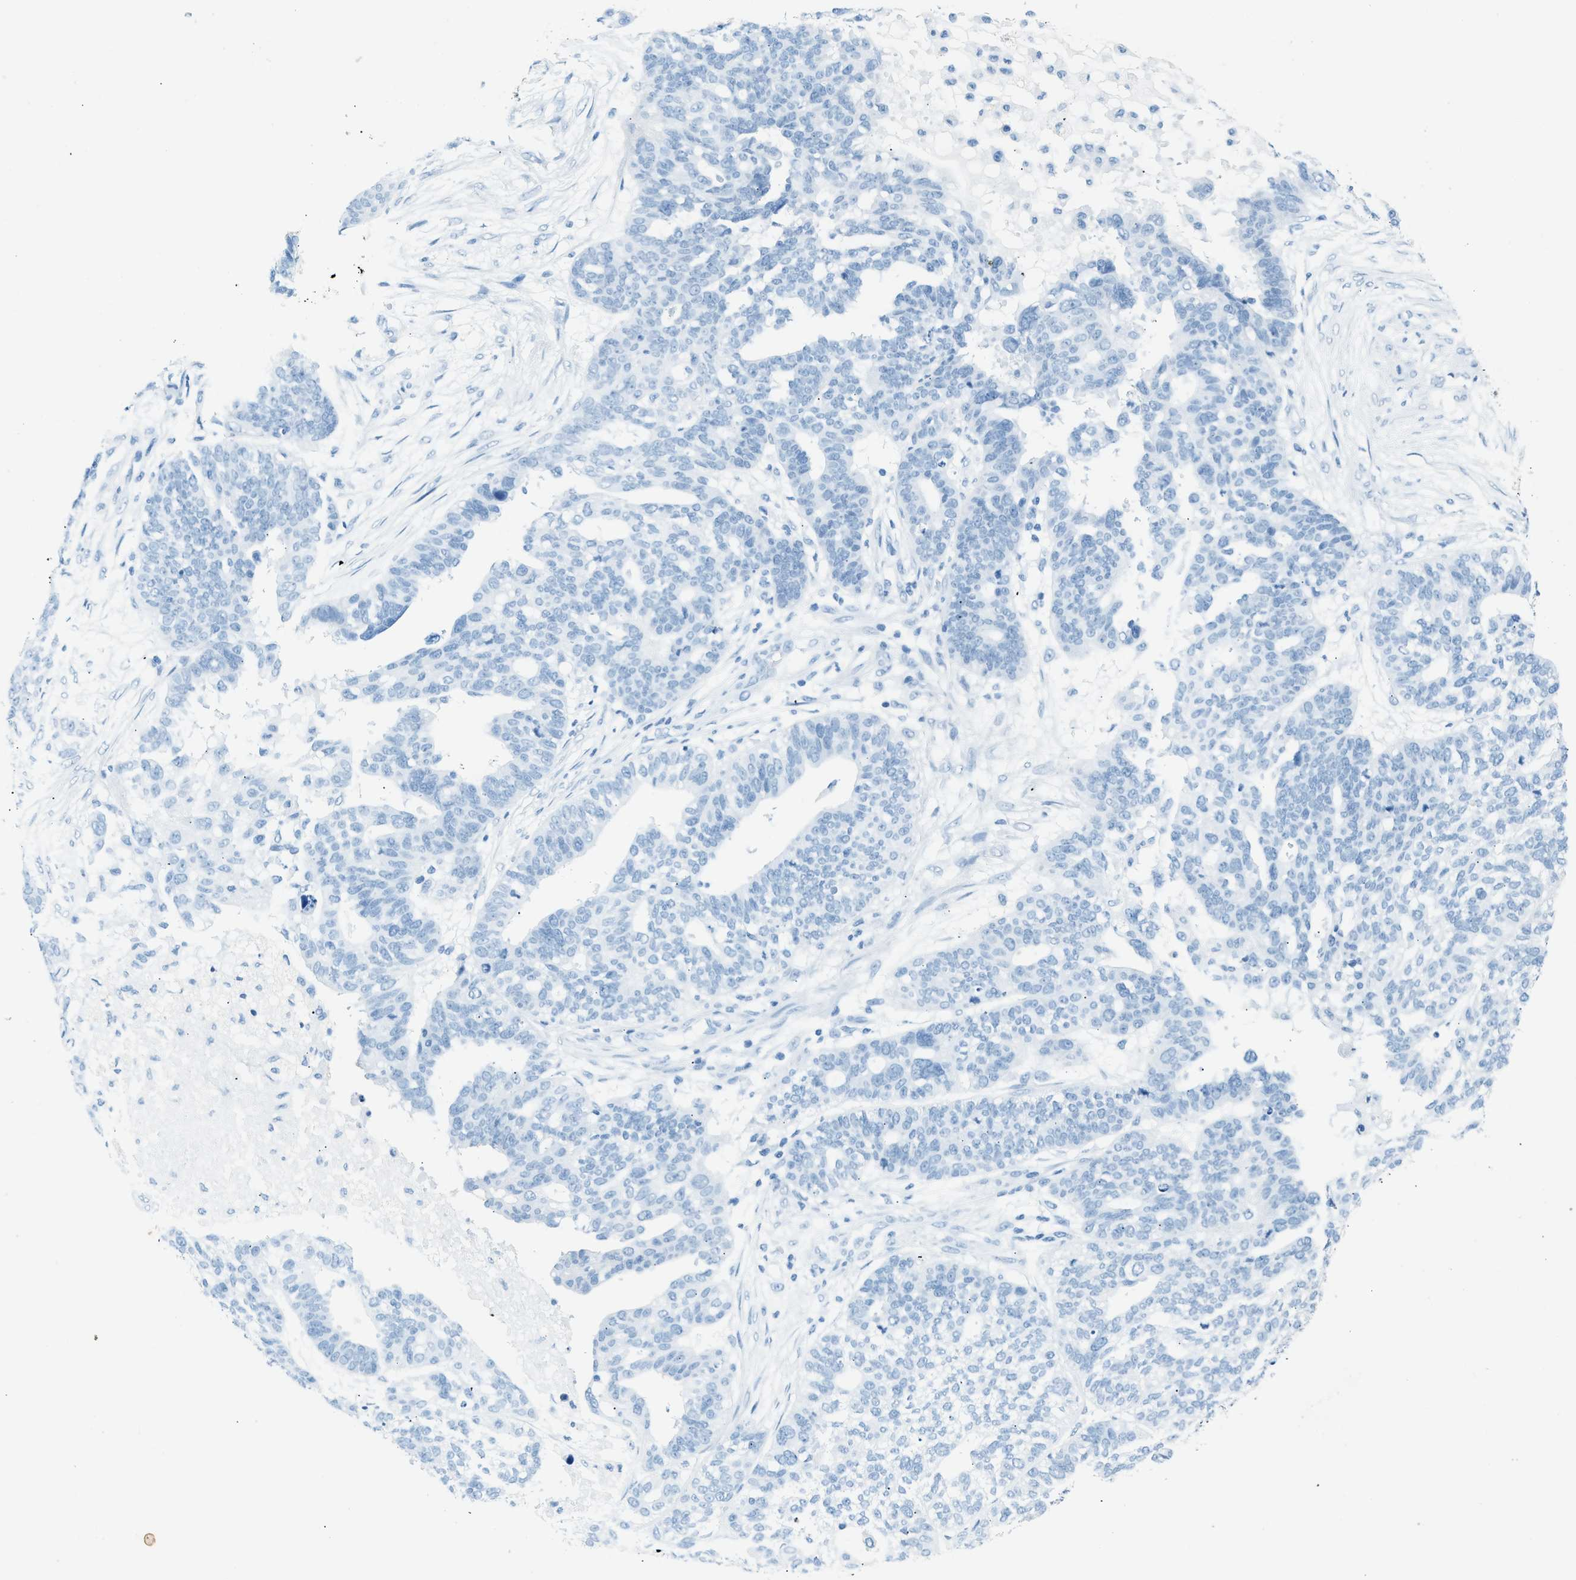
{"staining": {"intensity": "negative", "quantity": "none", "location": "none"}, "tissue": "ovarian cancer", "cell_type": "Tumor cells", "image_type": "cancer", "snomed": [{"axis": "morphology", "description": "Cystadenocarcinoma, serous, NOS"}, {"axis": "topography", "description": "Ovary"}], "caption": "An image of human ovarian serous cystadenocarcinoma is negative for staining in tumor cells.", "gene": "HHATL", "patient": {"sex": "female", "age": 59}}